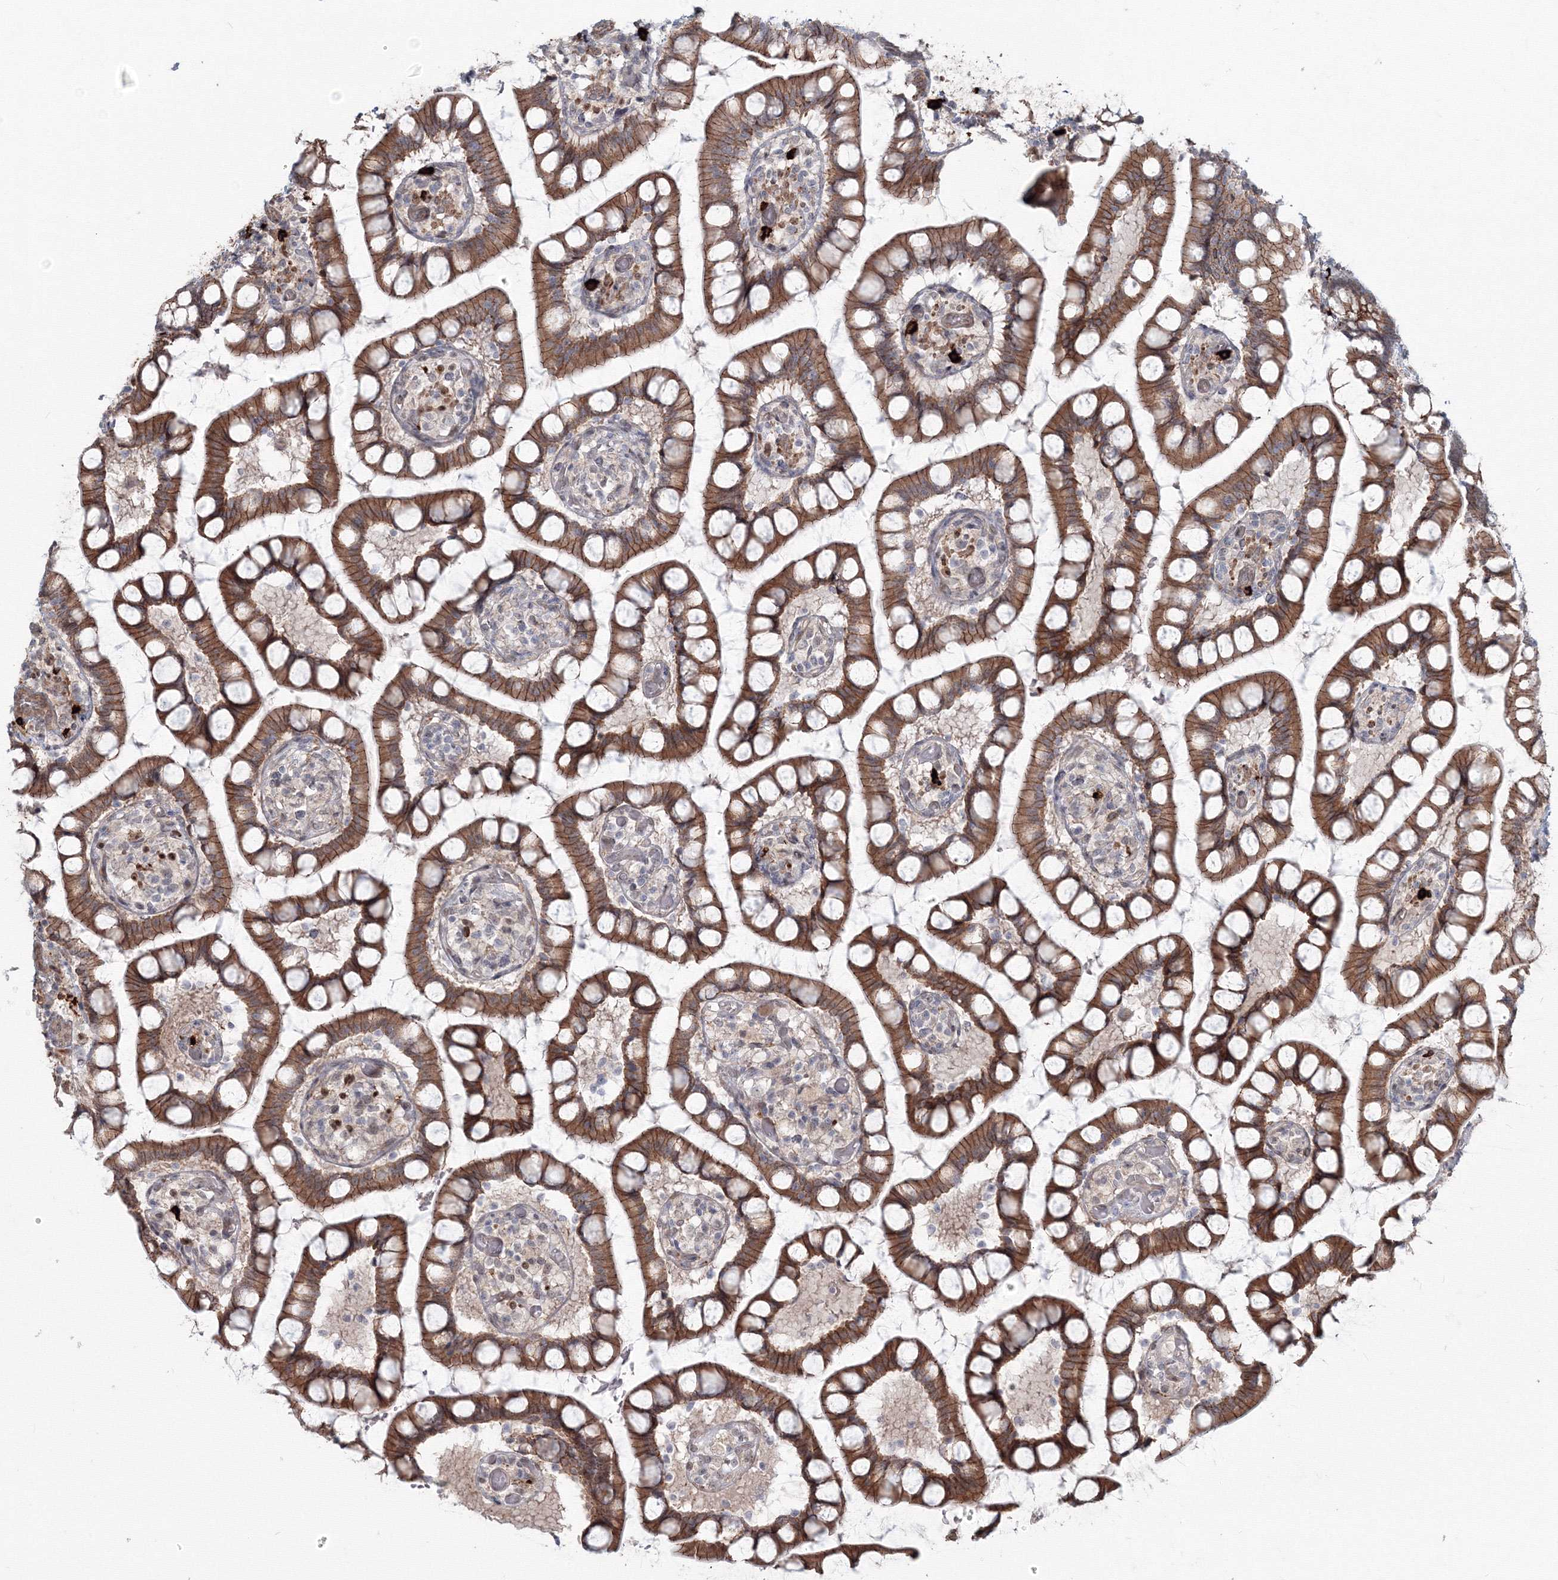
{"staining": {"intensity": "strong", "quantity": ">75%", "location": "cytoplasmic/membranous"}, "tissue": "small intestine", "cell_type": "Glandular cells", "image_type": "normal", "snomed": [{"axis": "morphology", "description": "Normal tissue, NOS"}, {"axis": "topography", "description": "Small intestine"}], "caption": "Immunohistochemistry photomicrograph of normal small intestine stained for a protein (brown), which demonstrates high levels of strong cytoplasmic/membranous expression in about >75% of glandular cells.", "gene": "SH3PXD2A", "patient": {"sex": "male", "age": 52}}